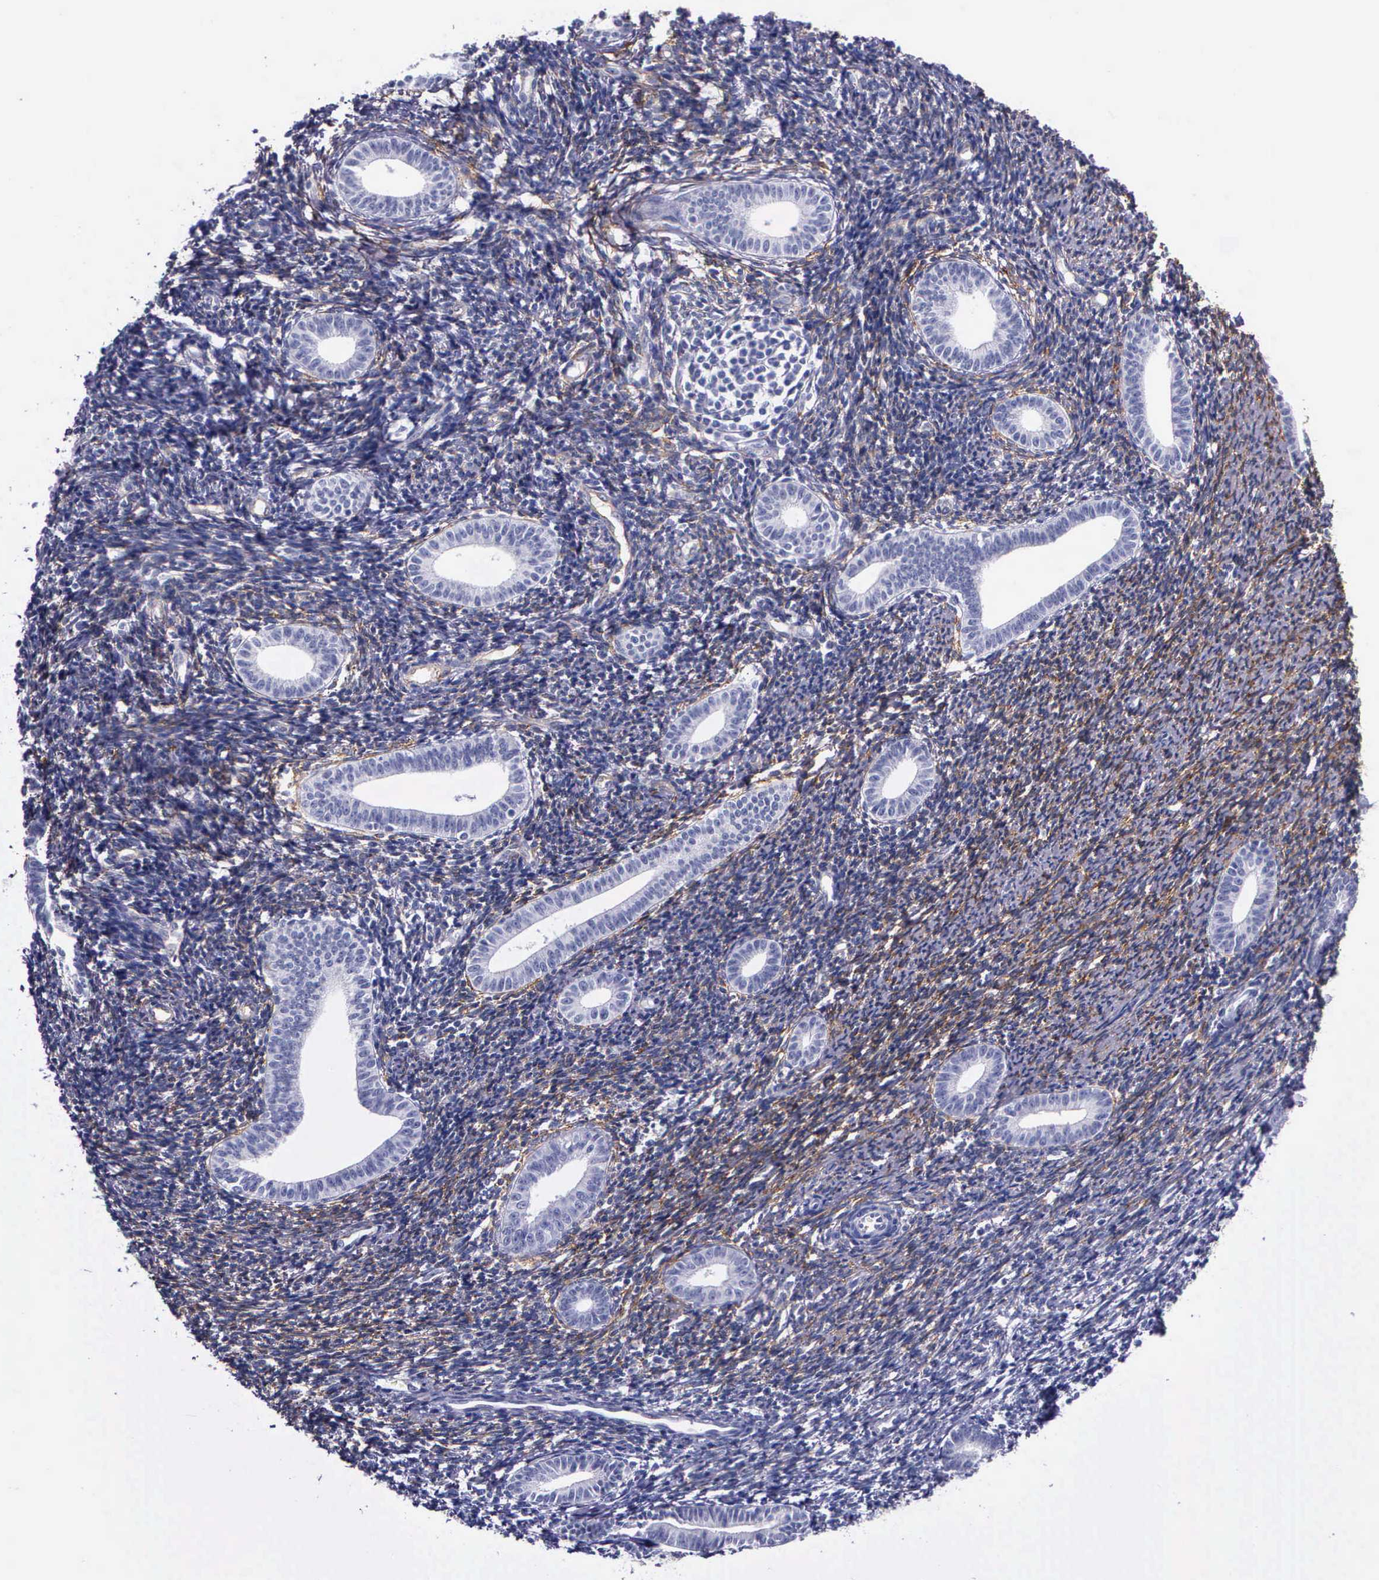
{"staining": {"intensity": "weak", "quantity": "25%-75%", "location": "cytoplasmic/membranous"}, "tissue": "endometrium", "cell_type": "Cells in endometrial stroma", "image_type": "normal", "snomed": [{"axis": "morphology", "description": "Normal tissue, NOS"}, {"axis": "topography", "description": "Endometrium"}], "caption": "Protein staining of unremarkable endometrium reveals weak cytoplasmic/membranous expression in approximately 25%-75% of cells in endometrial stroma. (brown staining indicates protein expression, while blue staining denotes nuclei).", "gene": "AHNAK2", "patient": {"sex": "female", "age": 52}}